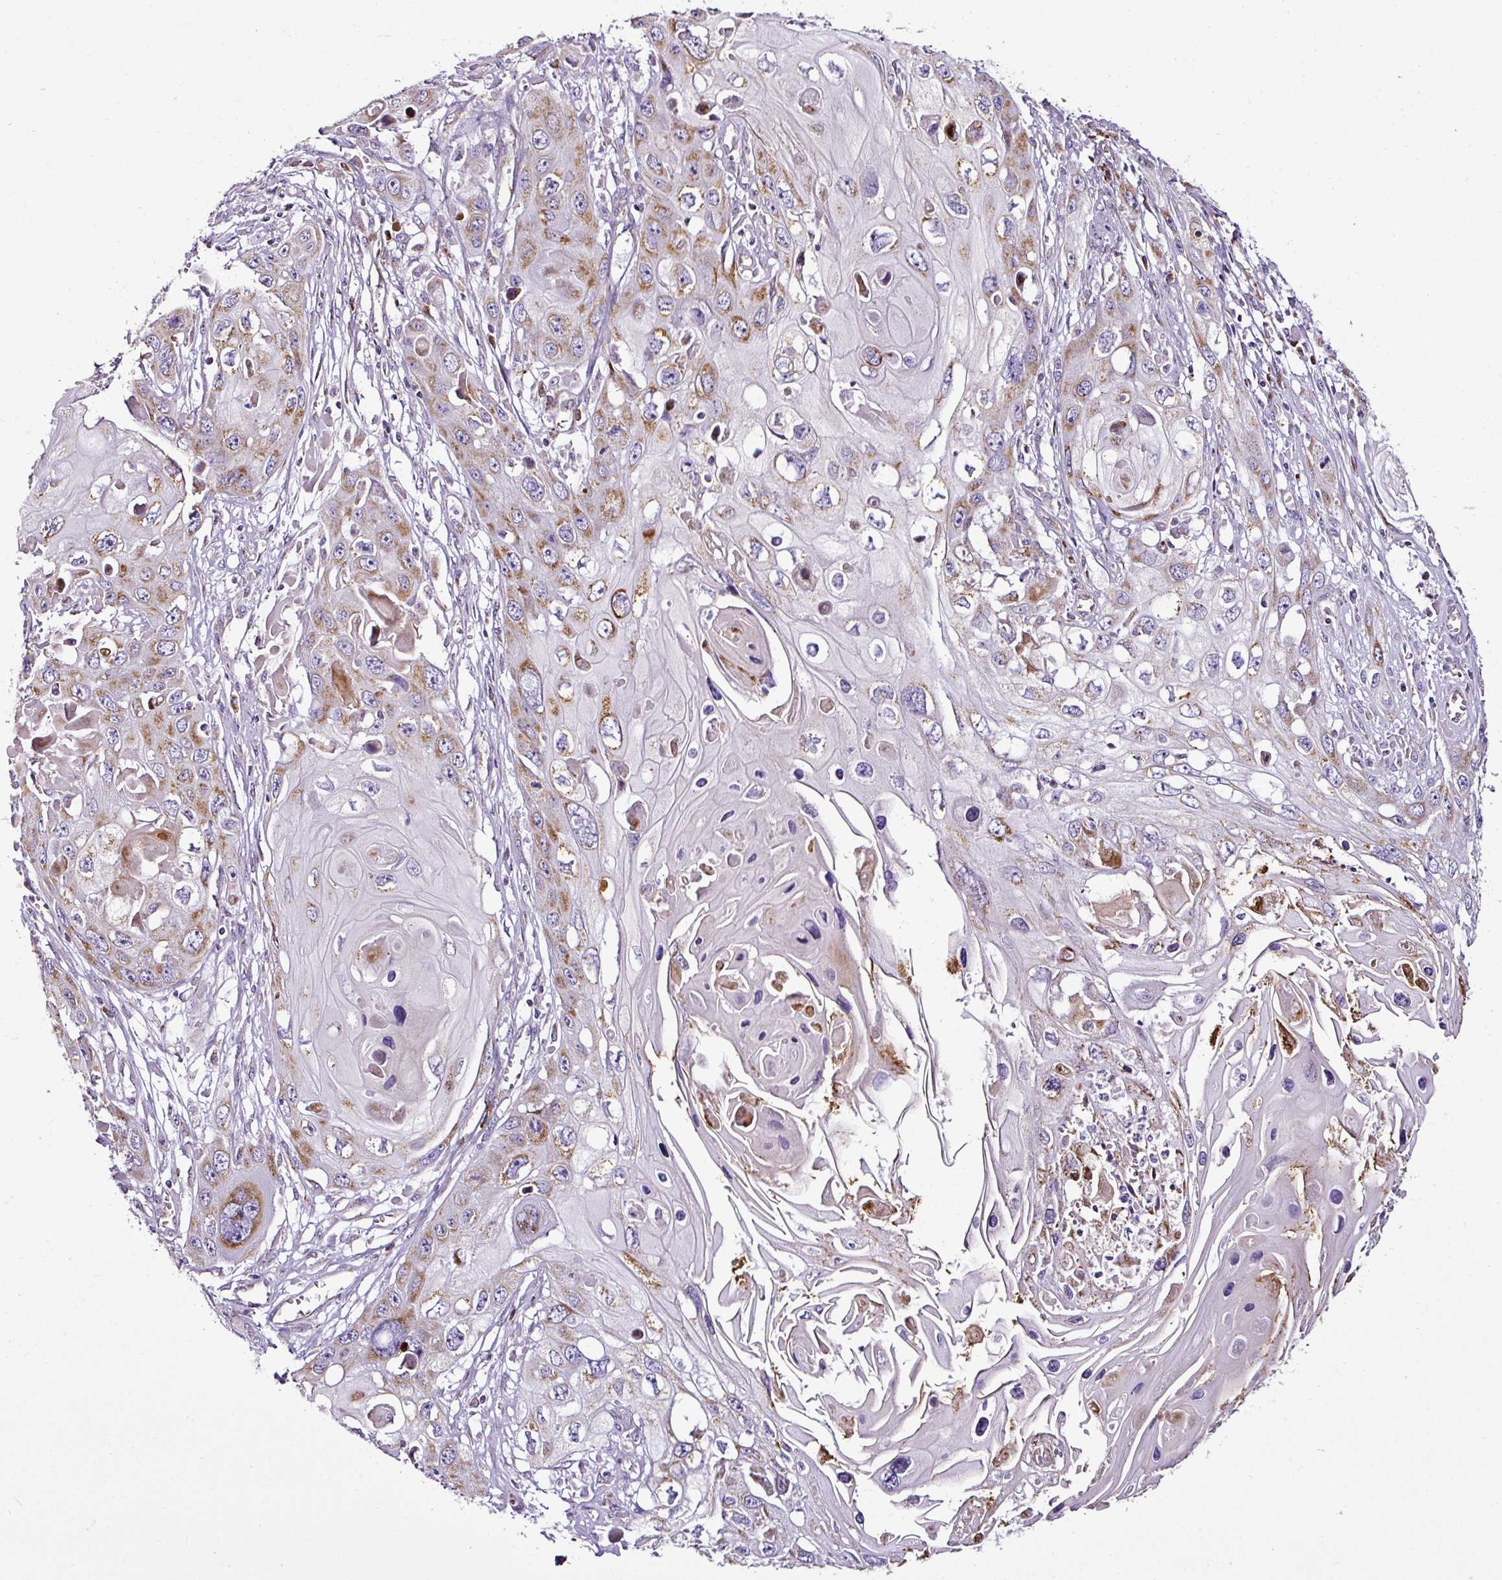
{"staining": {"intensity": "moderate", "quantity": "25%-75%", "location": "cytoplasmic/membranous"}, "tissue": "skin cancer", "cell_type": "Tumor cells", "image_type": "cancer", "snomed": [{"axis": "morphology", "description": "Squamous cell carcinoma, NOS"}, {"axis": "topography", "description": "Skin"}], "caption": "Skin squamous cell carcinoma stained with a protein marker shows moderate staining in tumor cells.", "gene": "DPAGT1", "patient": {"sex": "male", "age": 55}}